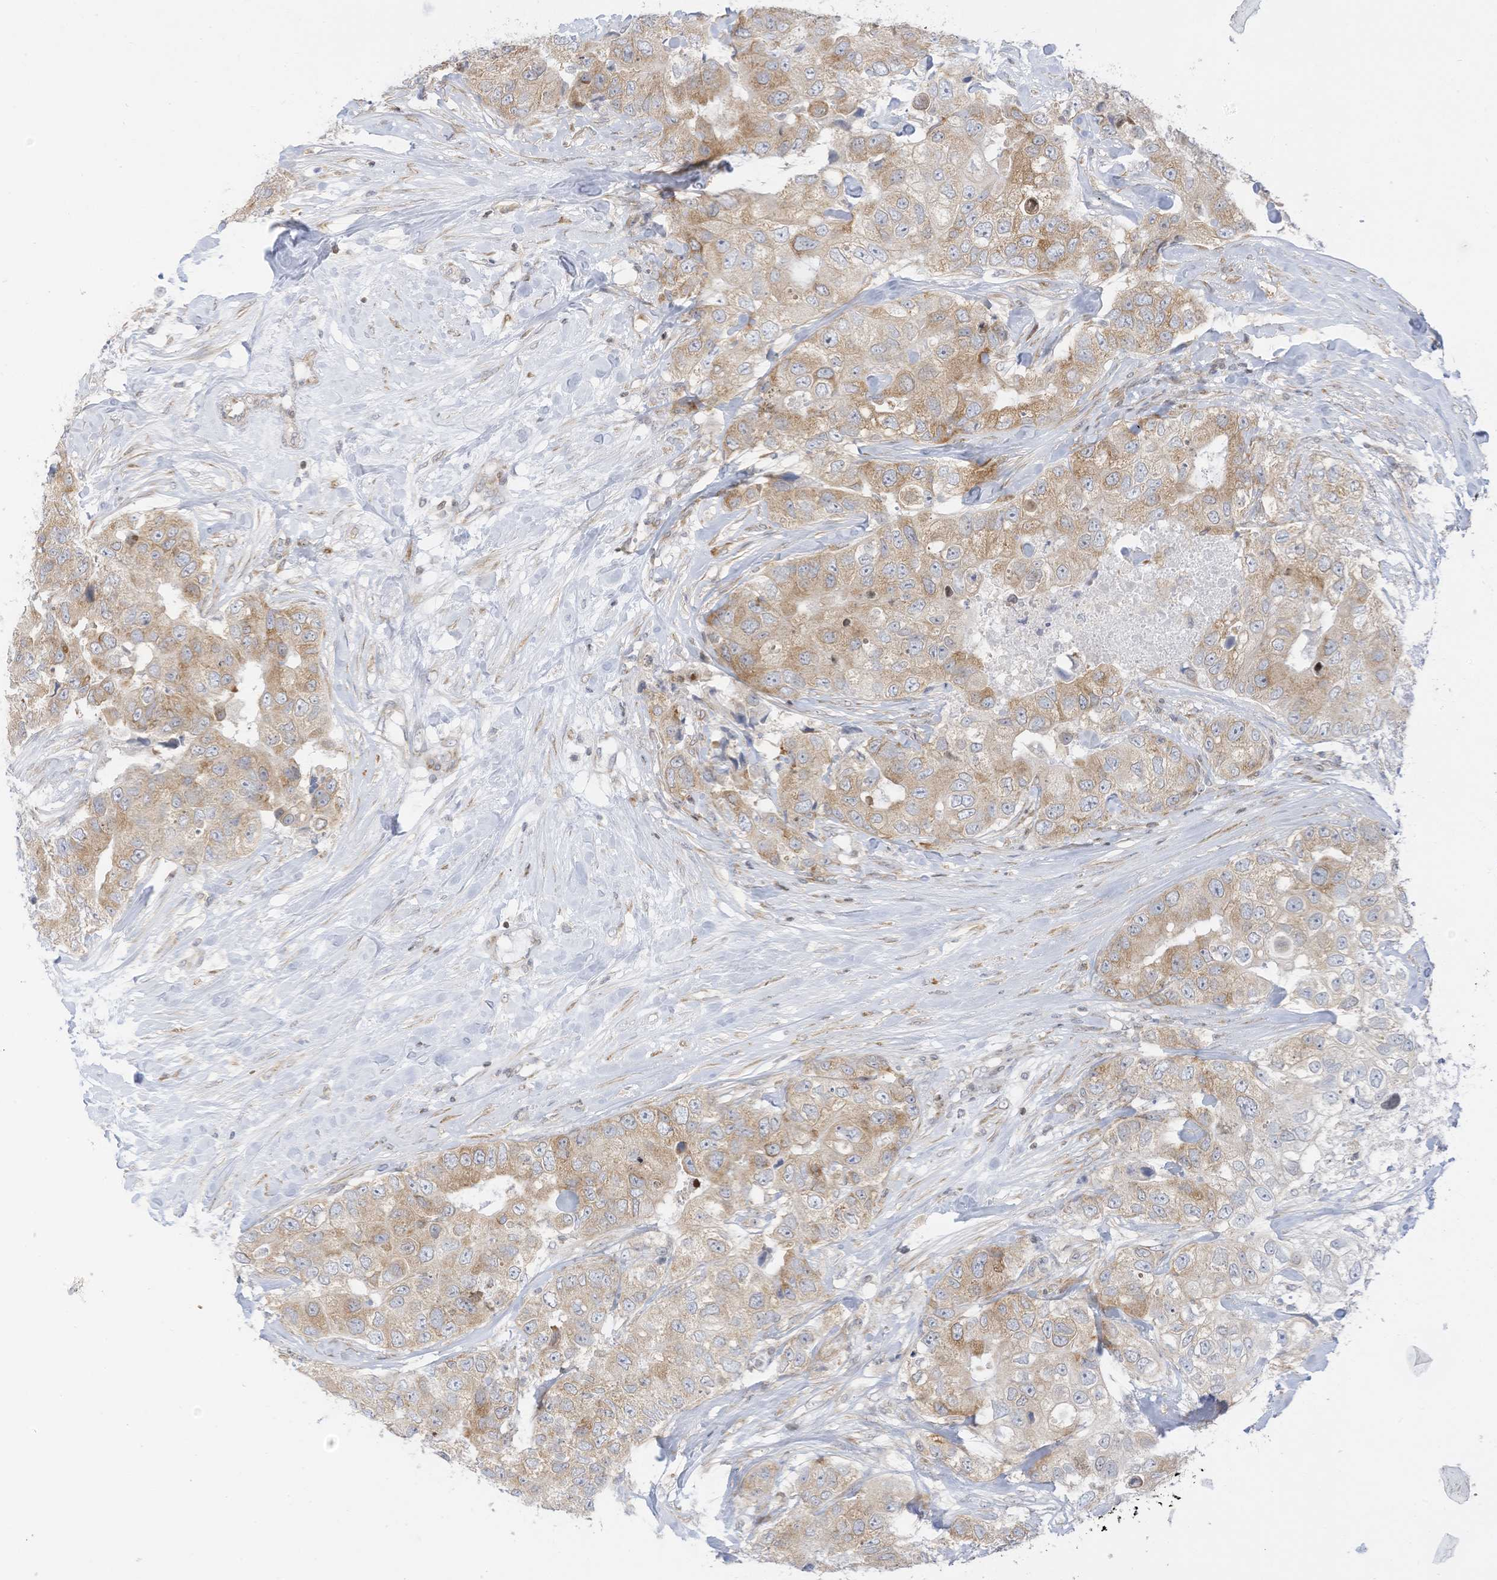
{"staining": {"intensity": "moderate", "quantity": "25%-75%", "location": "cytoplasmic/membranous"}, "tissue": "breast cancer", "cell_type": "Tumor cells", "image_type": "cancer", "snomed": [{"axis": "morphology", "description": "Duct carcinoma"}, {"axis": "topography", "description": "Breast"}], "caption": "Immunohistochemical staining of human breast cancer reveals moderate cytoplasmic/membranous protein positivity in about 25%-75% of tumor cells.", "gene": "EDF1", "patient": {"sex": "female", "age": 62}}